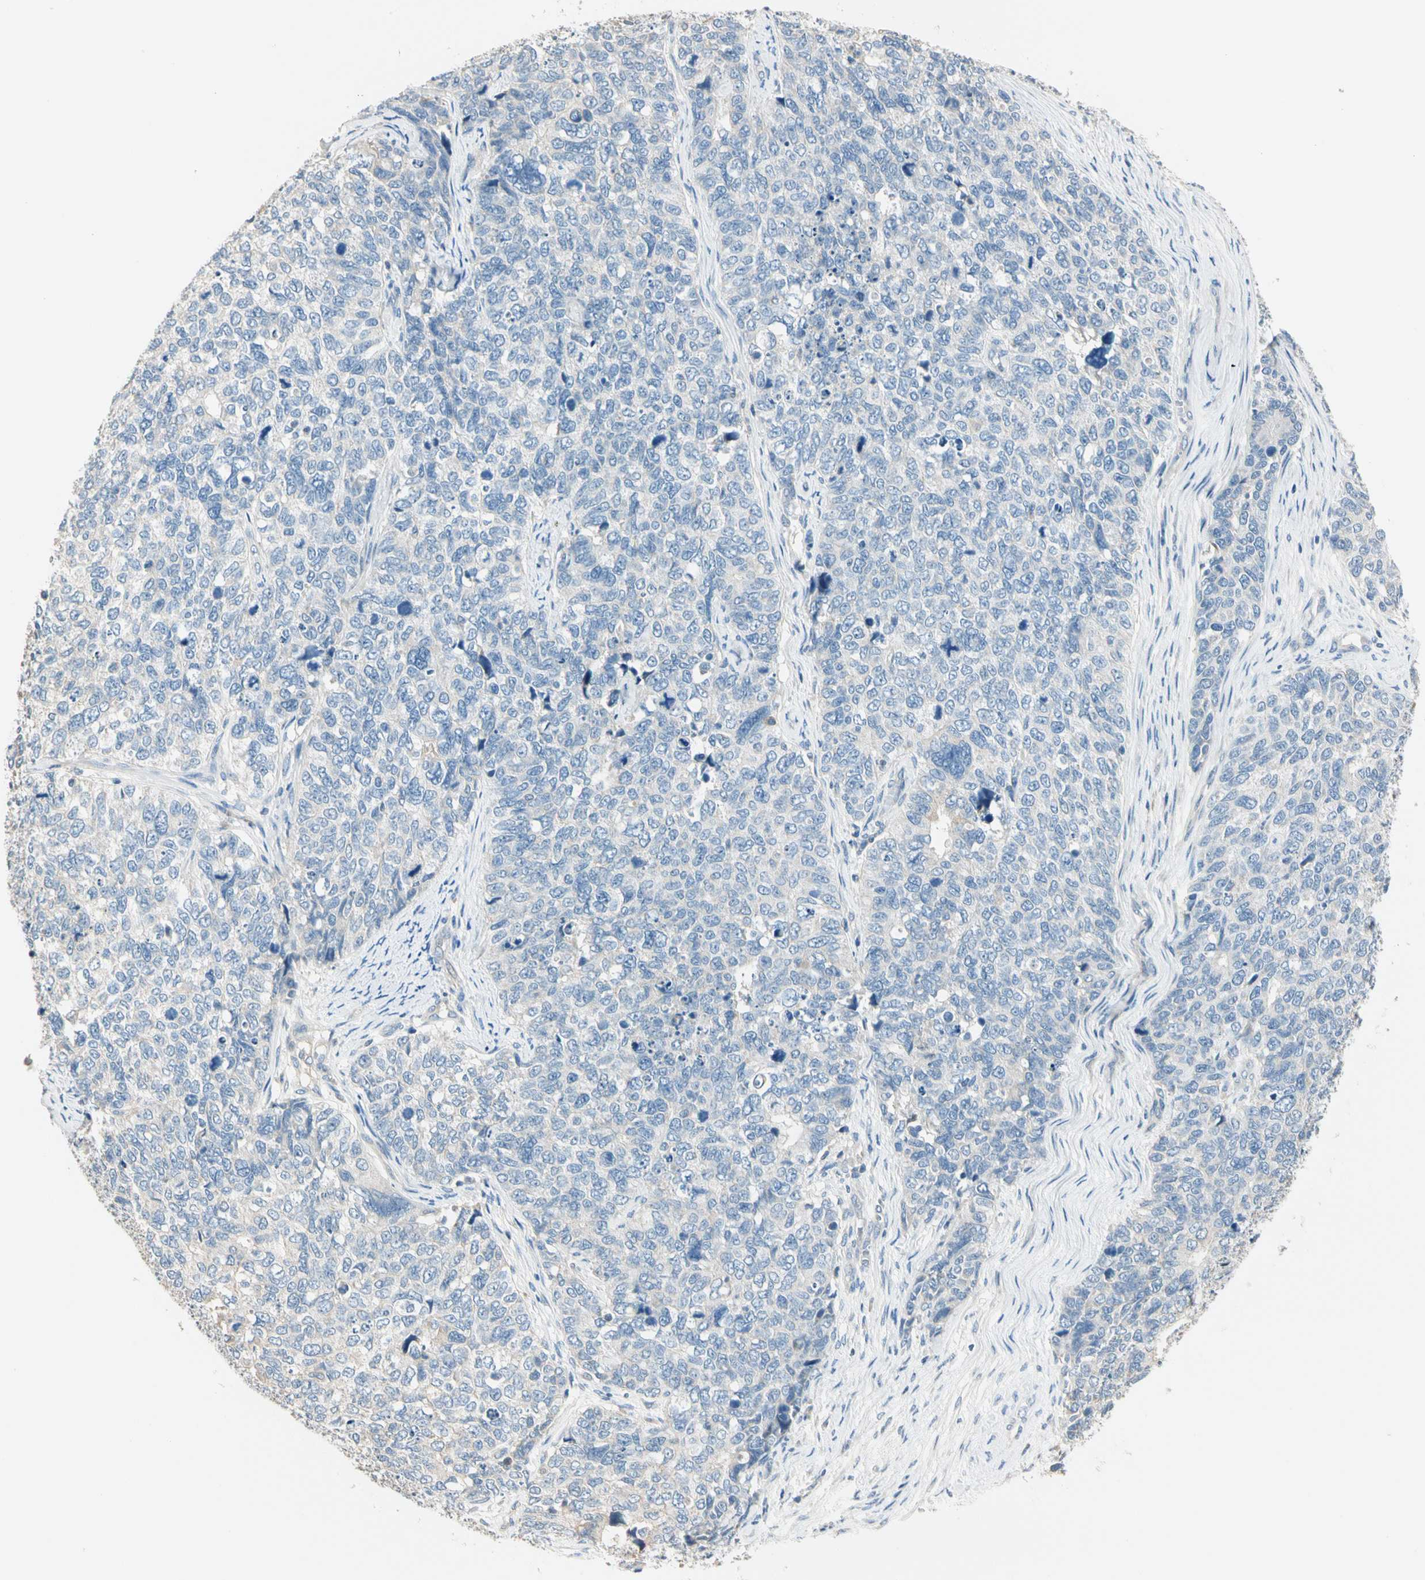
{"staining": {"intensity": "negative", "quantity": "none", "location": "none"}, "tissue": "cervical cancer", "cell_type": "Tumor cells", "image_type": "cancer", "snomed": [{"axis": "morphology", "description": "Squamous cell carcinoma, NOS"}, {"axis": "topography", "description": "Cervix"}], "caption": "Tumor cells are negative for brown protein staining in squamous cell carcinoma (cervical). (DAB (3,3'-diaminobenzidine) immunohistochemistry (IHC) visualized using brightfield microscopy, high magnification).", "gene": "GPR153", "patient": {"sex": "female", "age": 63}}